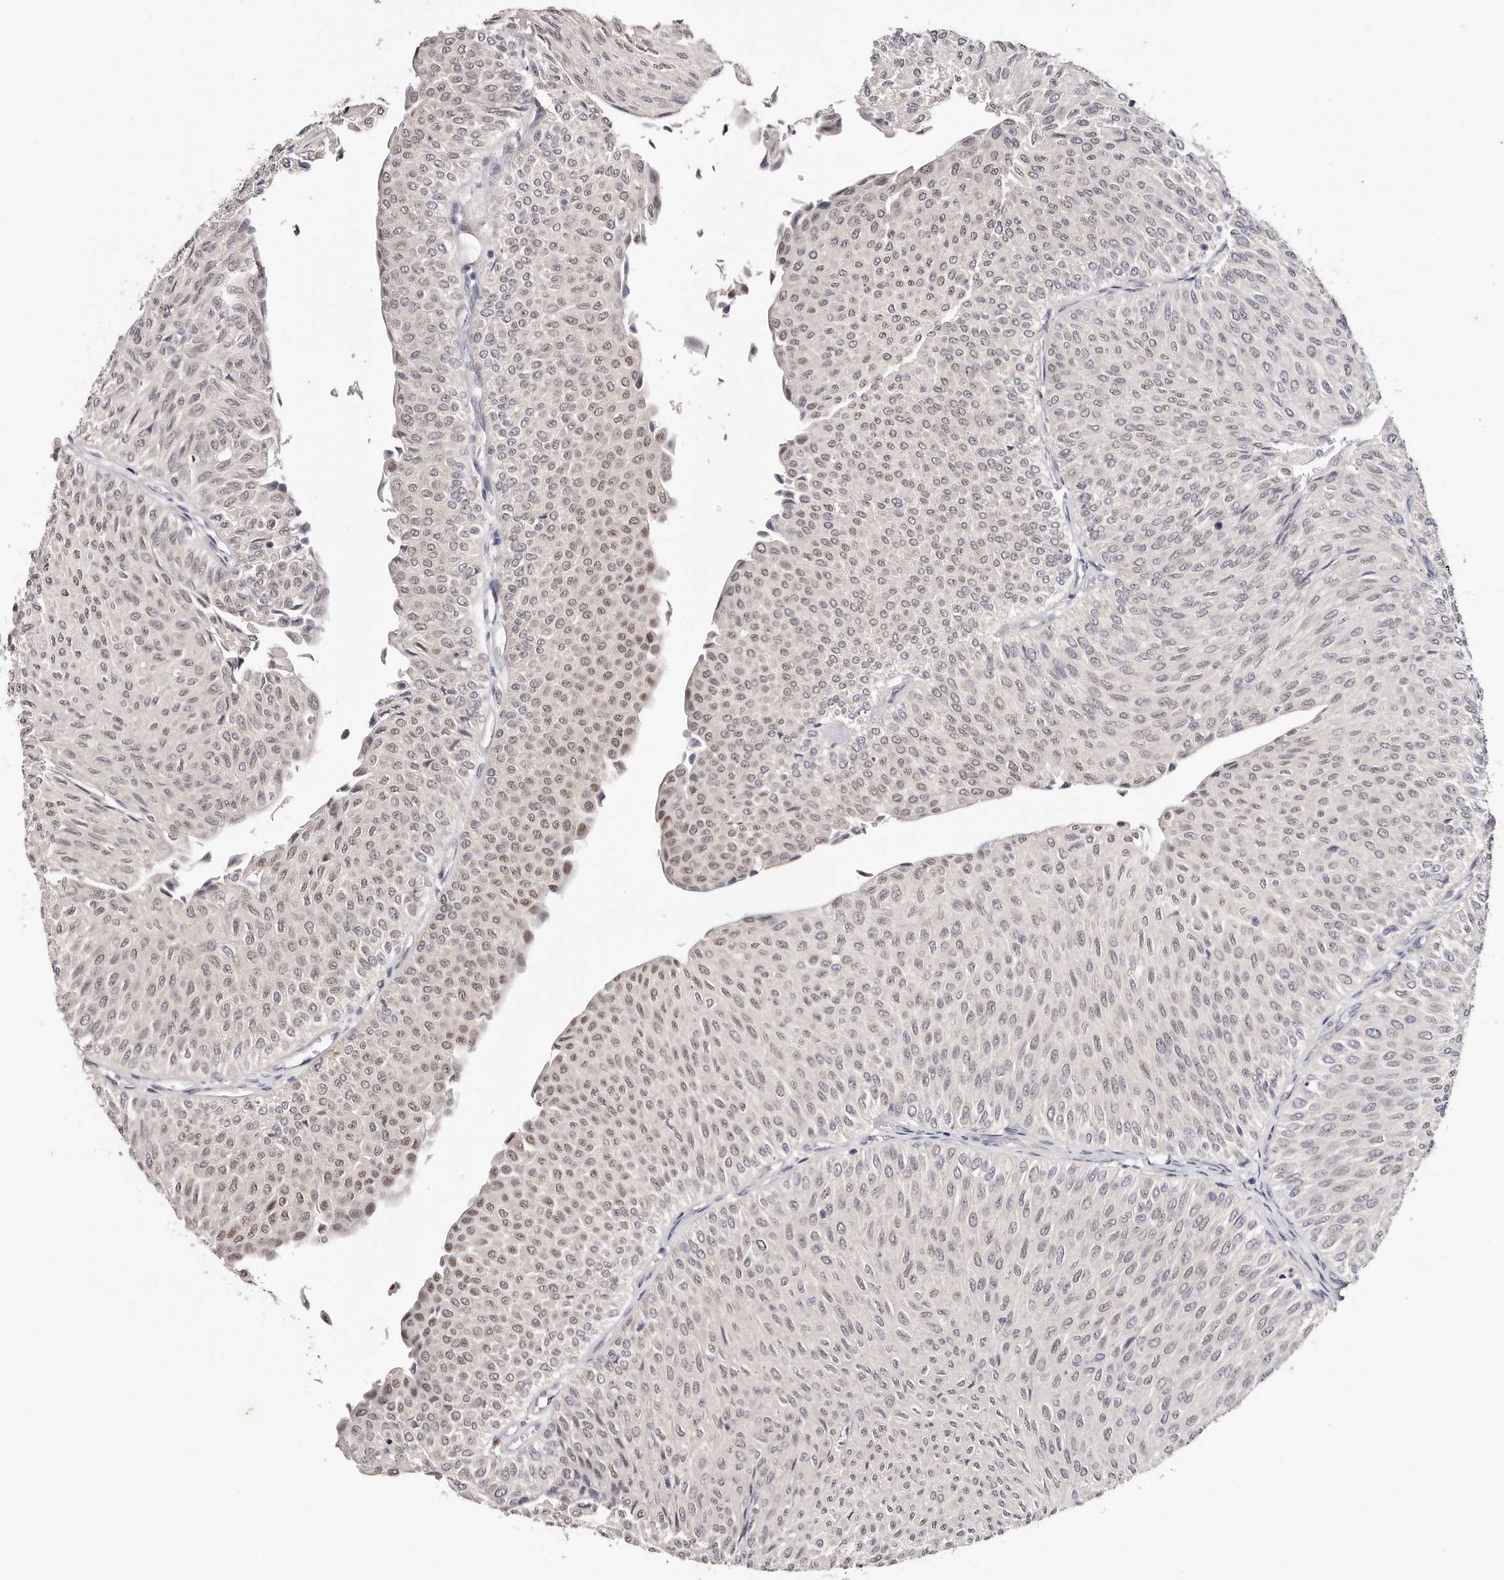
{"staining": {"intensity": "weak", "quantity": ">75%", "location": "nuclear"}, "tissue": "urothelial cancer", "cell_type": "Tumor cells", "image_type": "cancer", "snomed": [{"axis": "morphology", "description": "Urothelial carcinoma, Low grade"}, {"axis": "topography", "description": "Urinary bladder"}], "caption": "Protein staining displays weak nuclear positivity in about >75% of tumor cells in urothelial carcinoma (low-grade).", "gene": "TYW3", "patient": {"sex": "male", "age": 78}}